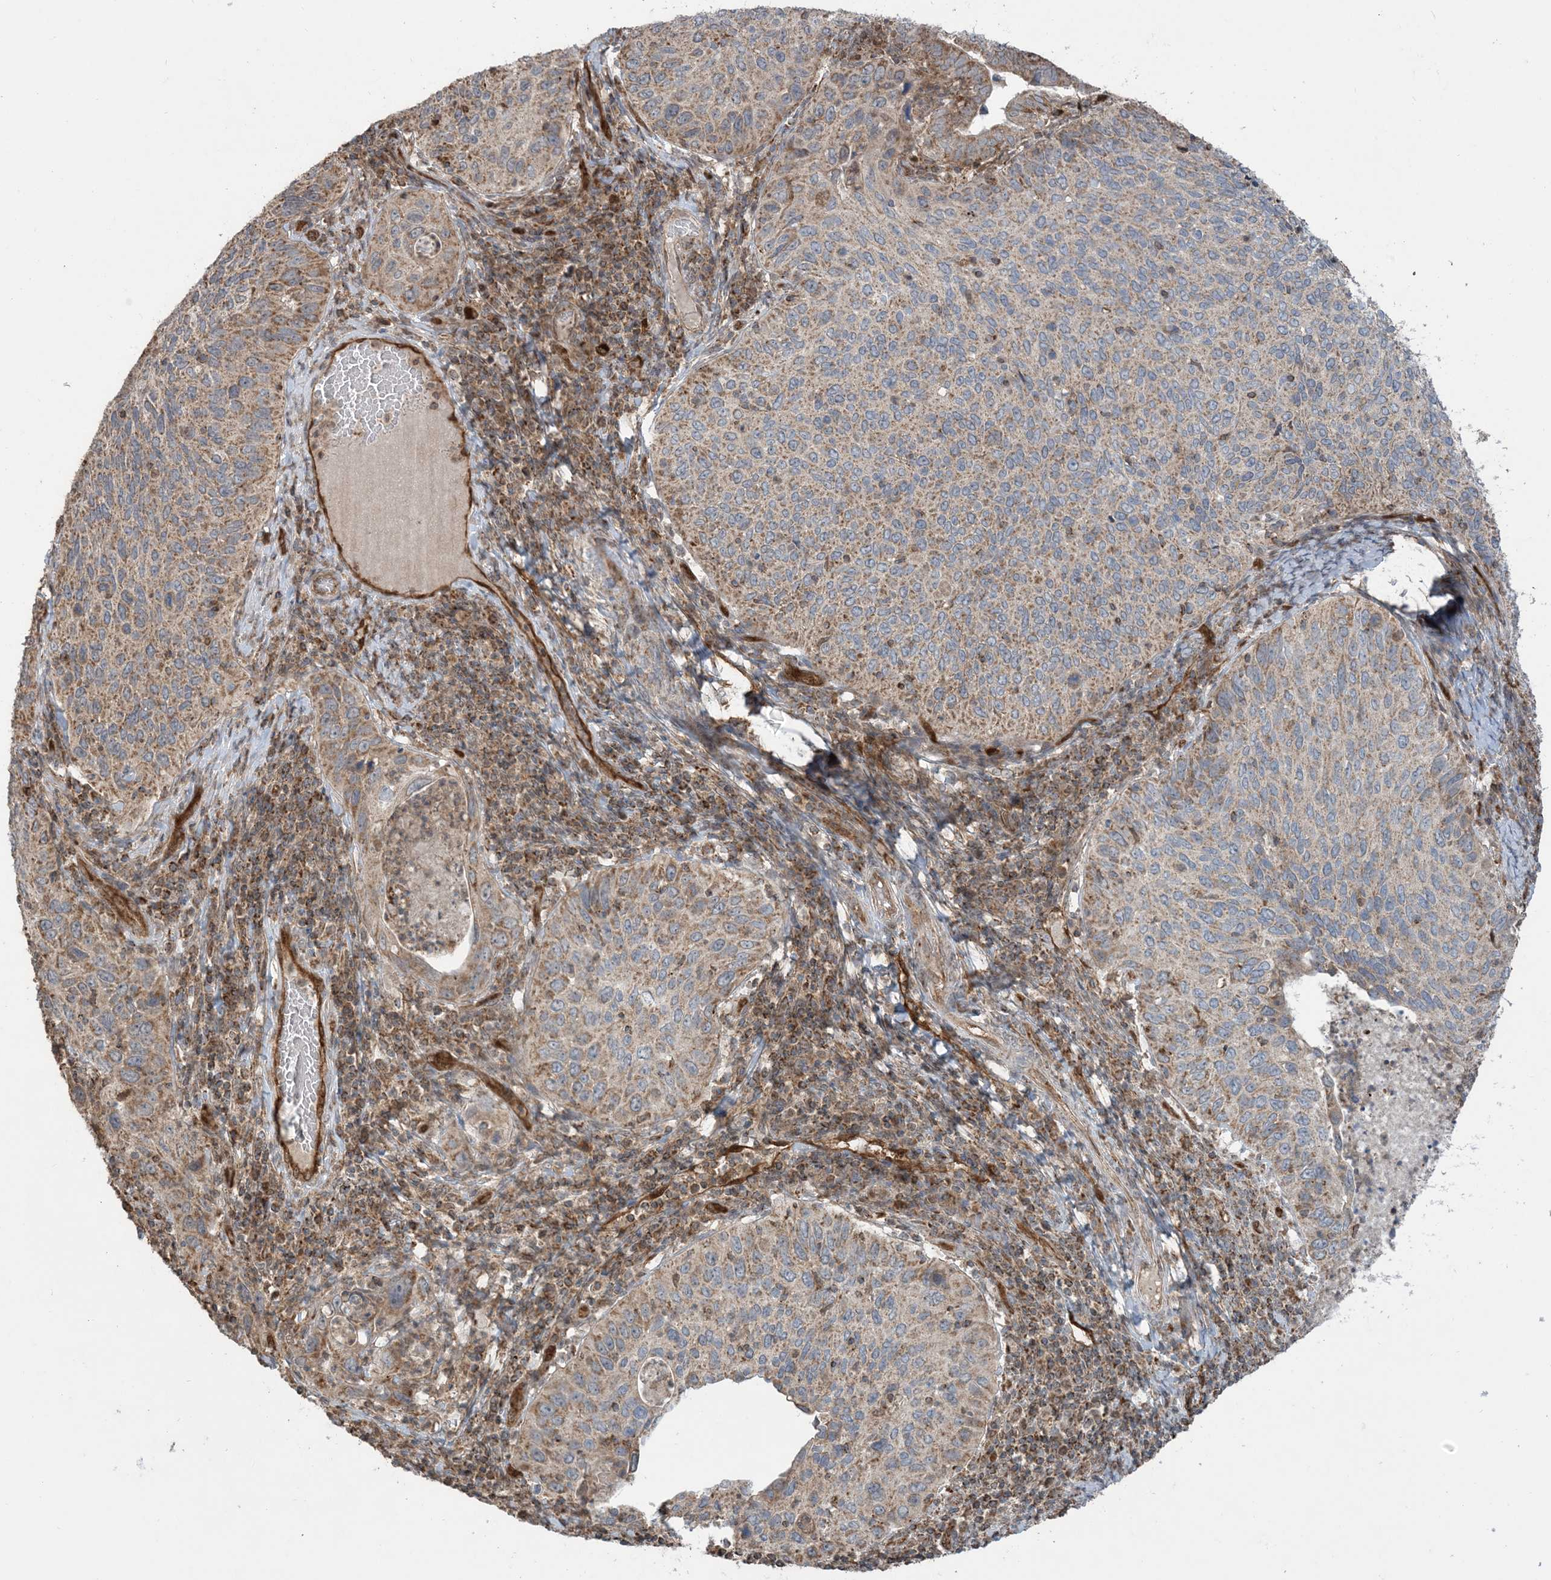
{"staining": {"intensity": "moderate", "quantity": "25%-75%", "location": "cytoplasmic/membranous"}, "tissue": "cervical cancer", "cell_type": "Tumor cells", "image_type": "cancer", "snomed": [{"axis": "morphology", "description": "Squamous cell carcinoma, NOS"}, {"axis": "topography", "description": "Cervix"}], "caption": "Tumor cells reveal medium levels of moderate cytoplasmic/membranous expression in approximately 25%-75% of cells in cervical cancer (squamous cell carcinoma).", "gene": "PPM1F", "patient": {"sex": "female", "age": 38}}